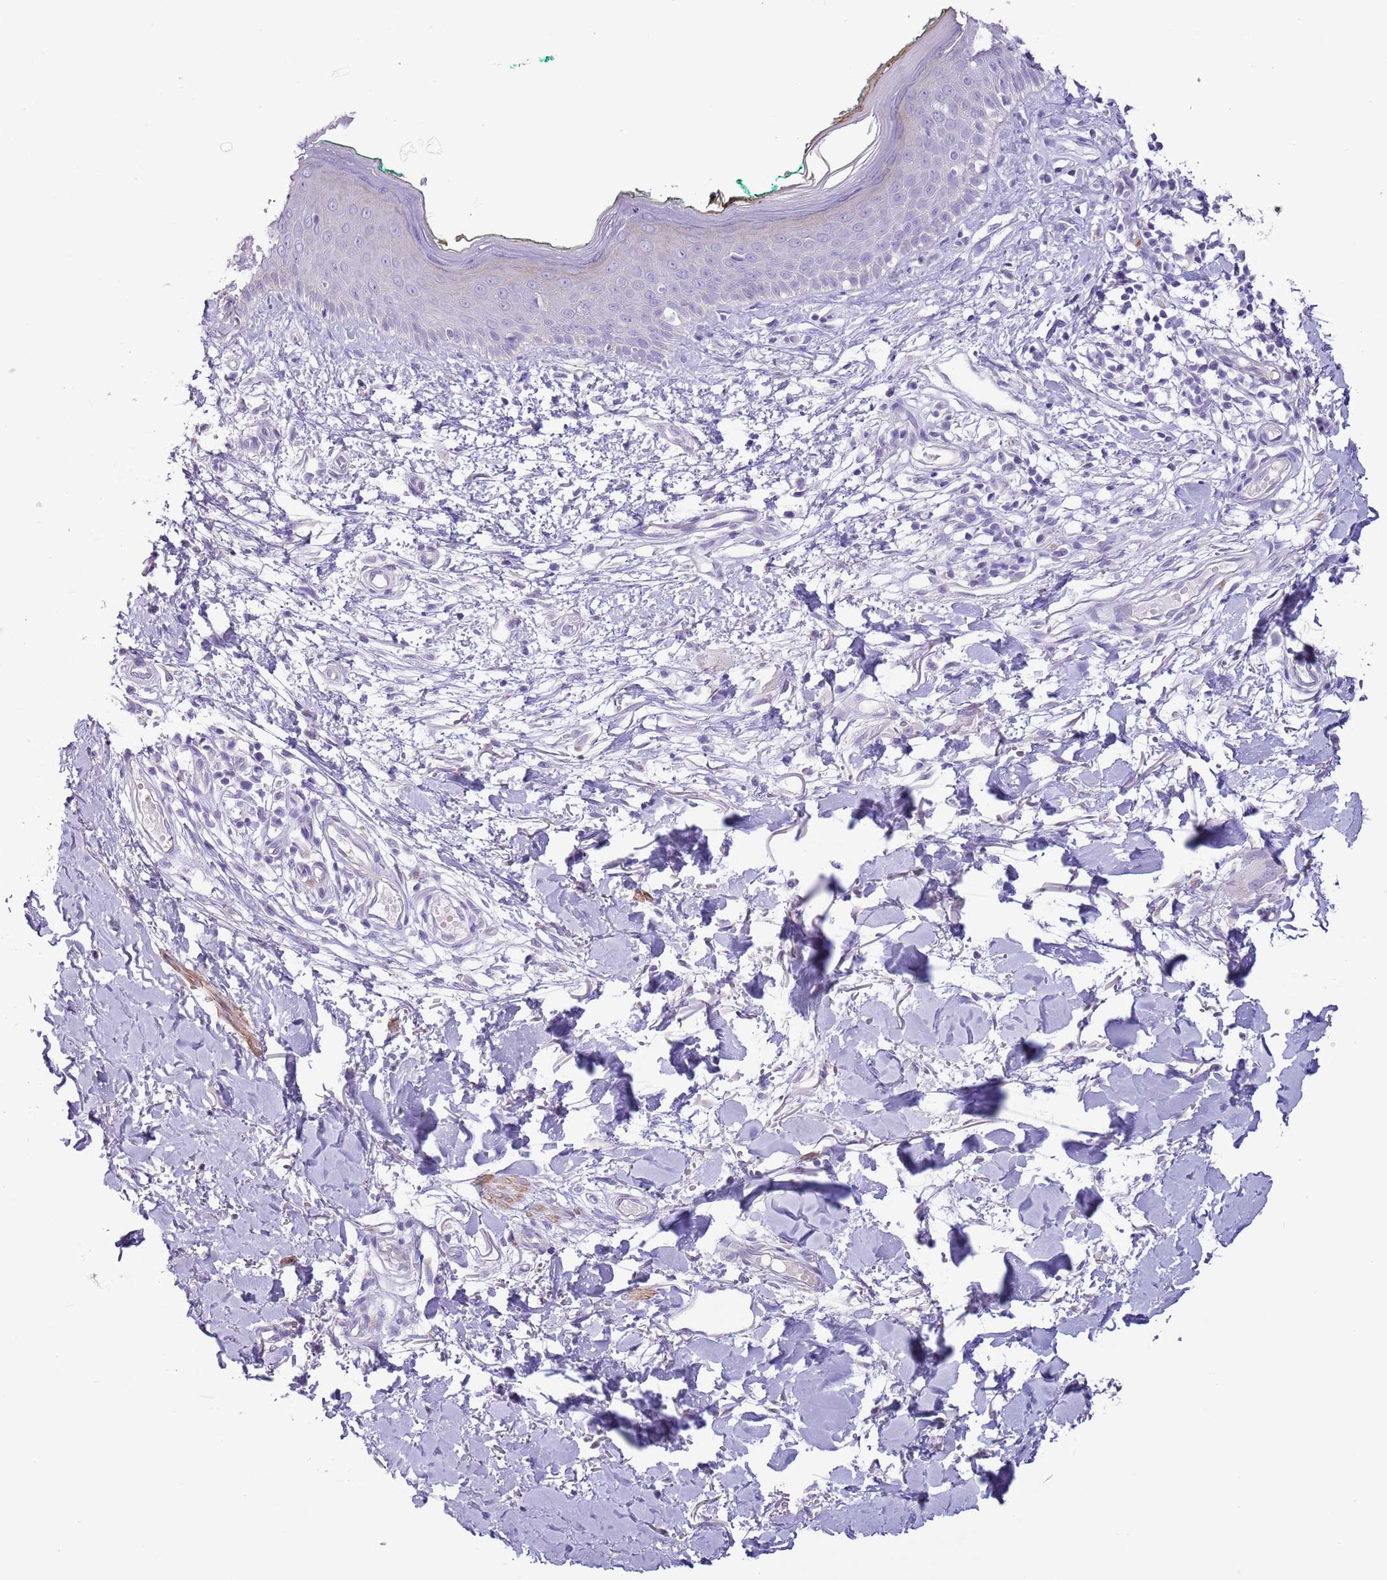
{"staining": {"intensity": "negative", "quantity": "none", "location": "none"}, "tissue": "skin", "cell_type": "Fibroblasts", "image_type": "normal", "snomed": [{"axis": "morphology", "description": "Normal tissue, NOS"}, {"axis": "morphology", "description": "Malignant melanoma, NOS"}, {"axis": "topography", "description": "Skin"}], "caption": "Immunohistochemistry micrograph of benign skin: skin stained with DAB (3,3'-diaminobenzidine) shows no significant protein positivity in fibroblasts. (Brightfield microscopy of DAB IHC at high magnification).", "gene": "SLC7A14", "patient": {"sex": "male", "age": 62}}